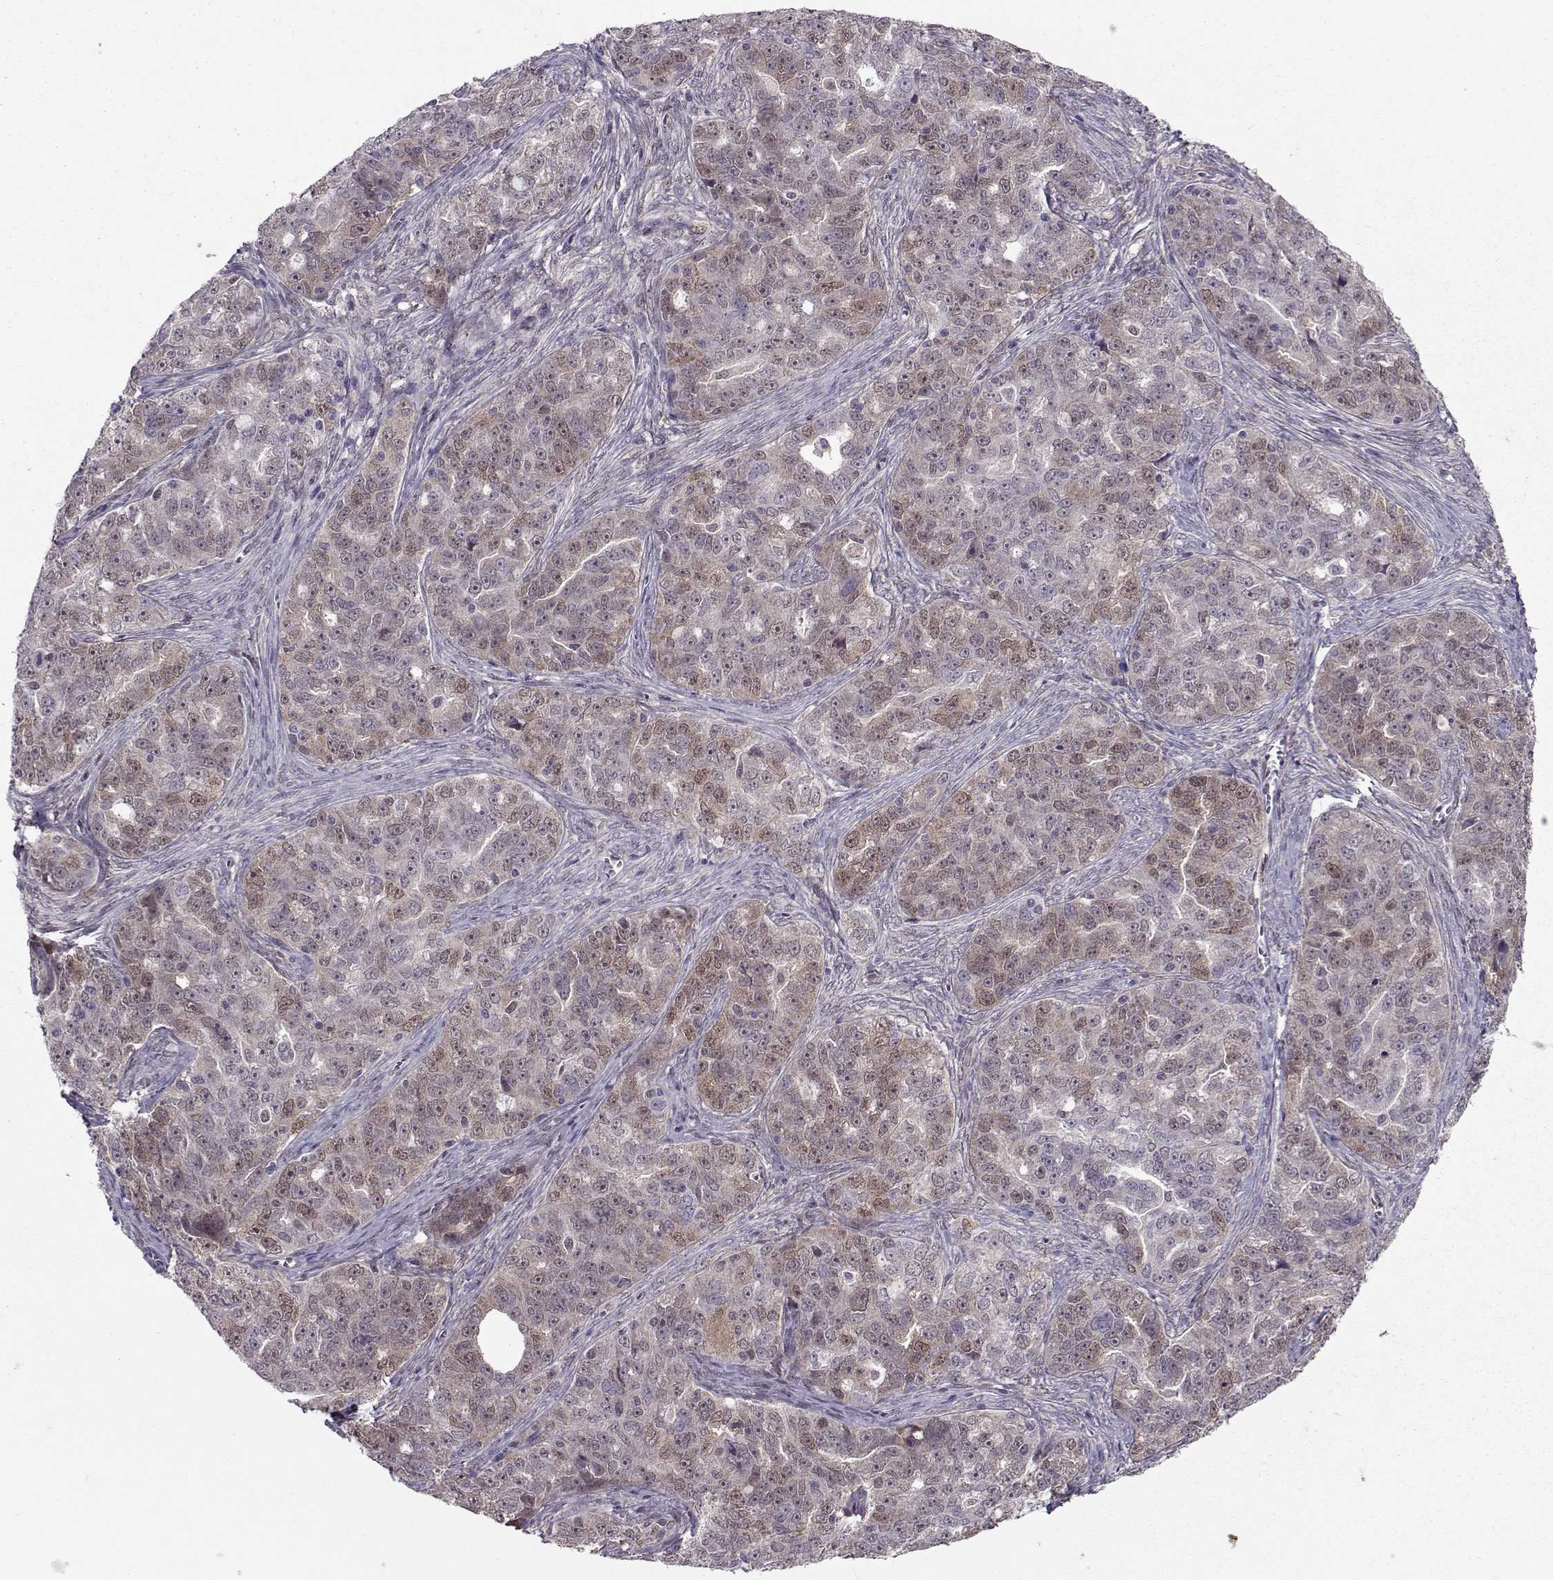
{"staining": {"intensity": "weak", "quantity": "25%-75%", "location": "cytoplasmic/membranous,nuclear"}, "tissue": "ovarian cancer", "cell_type": "Tumor cells", "image_type": "cancer", "snomed": [{"axis": "morphology", "description": "Cystadenocarcinoma, serous, NOS"}, {"axis": "topography", "description": "Ovary"}], "caption": "A micrograph showing weak cytoplasmic/membranous and nuclear positivity in approximately 25%-75% of tumor cells in ovarian cancer (serous cystadenocarcinoma), as visualized by brown immunohistochemical staining.", "gene": "CDK4", "patient": {"sex": "female", "age": 51}}